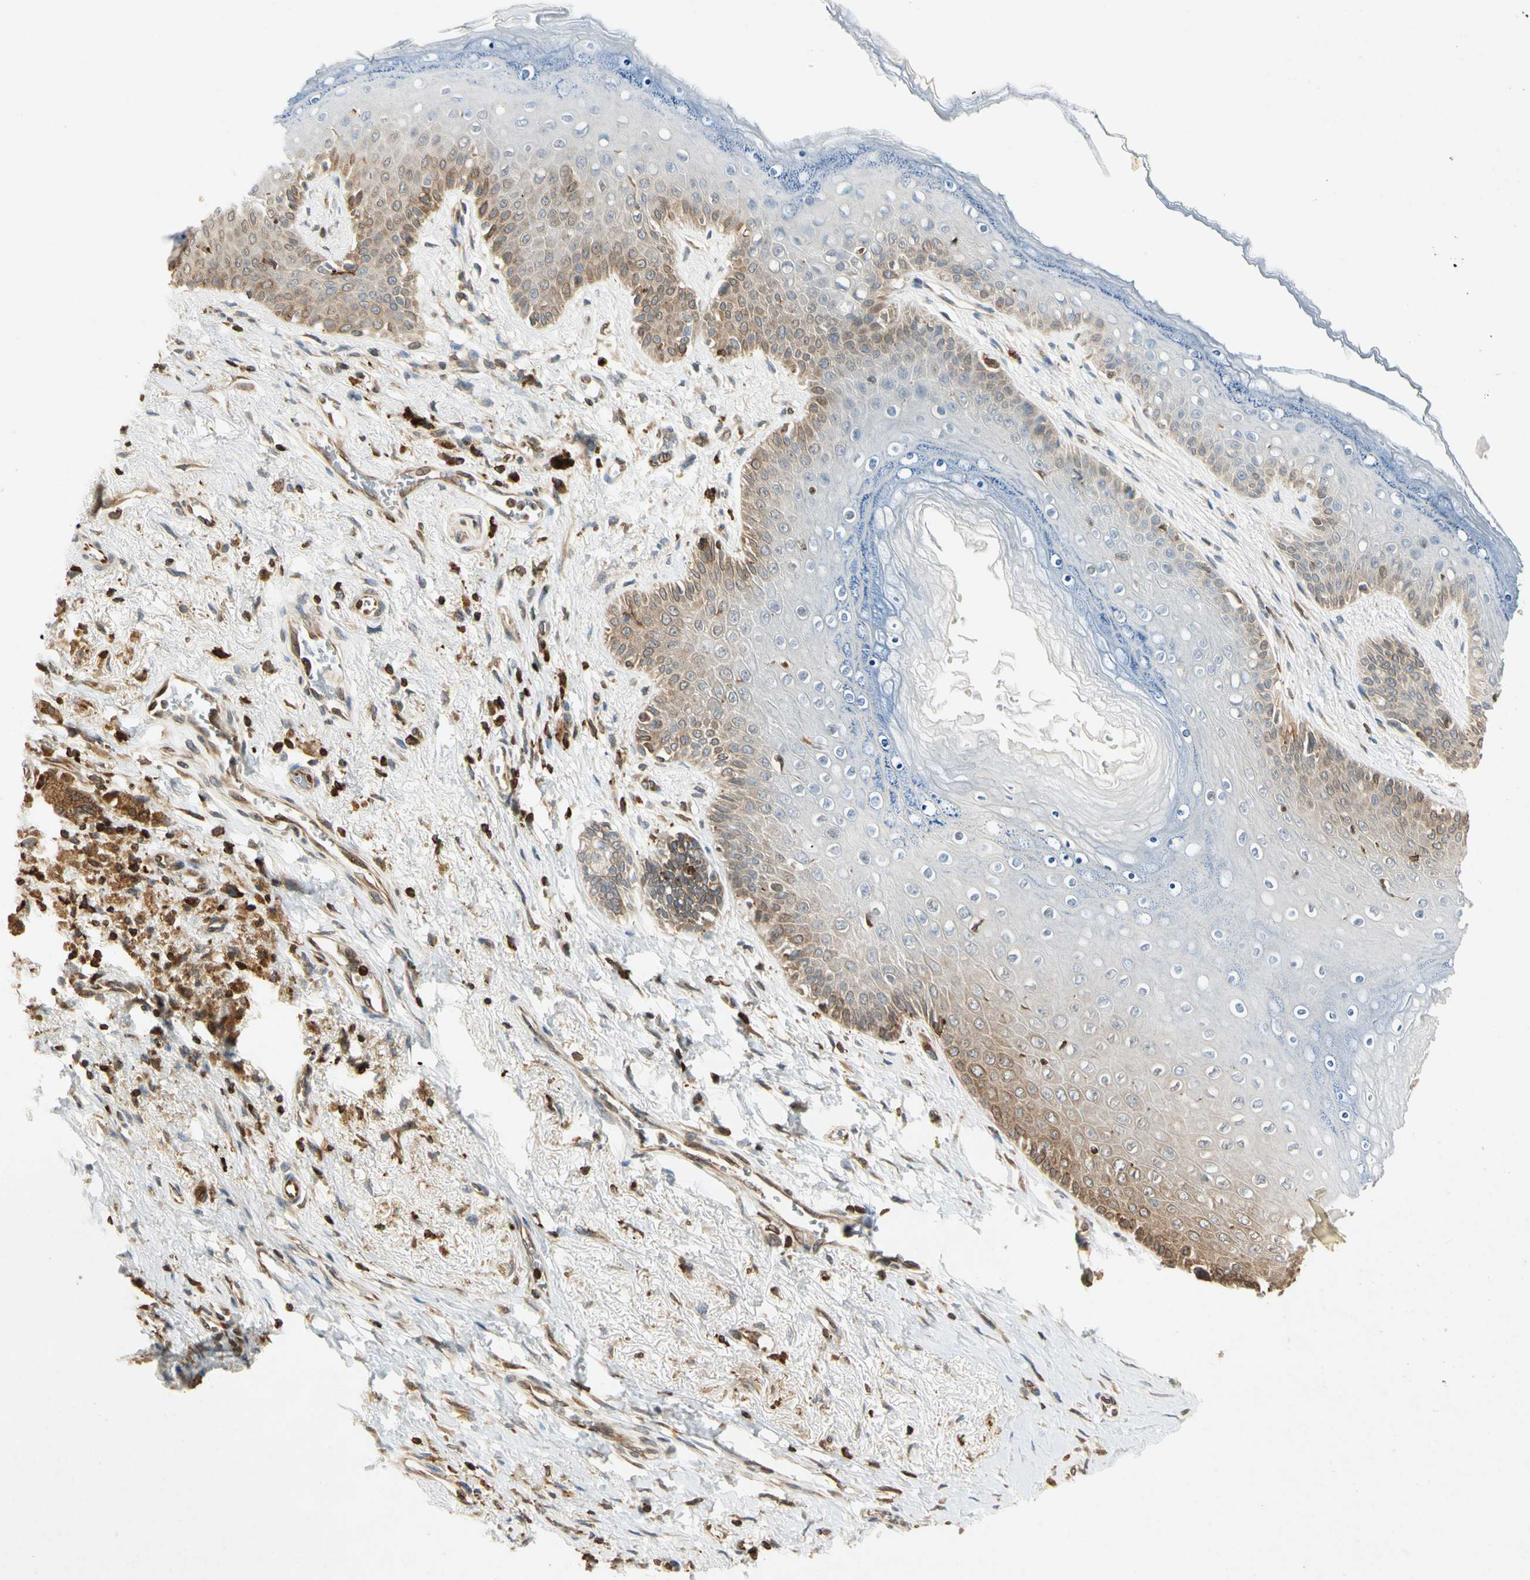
{"staining": {"intensity": "strong", "quantity": "25%-75%", "location": "cytoplasmic/membranous"}, "tissue": "skin", "cell_type": "Epidermal cells", "image_type": "normal", "snomed": [{"axis": "morphology", "description": "Normal tissue, NOS"}, {"axis": "topography", "description": "Anal"}], "caption": "Normal skin shows strong cytoplasmic/membranous expression in about 25%-75% of epidermal cells (Brightfield microscopy of DAB IHC at high magnification)..", "gene": "TAPBP", "patient": {"sex": "female", "age": 46}}